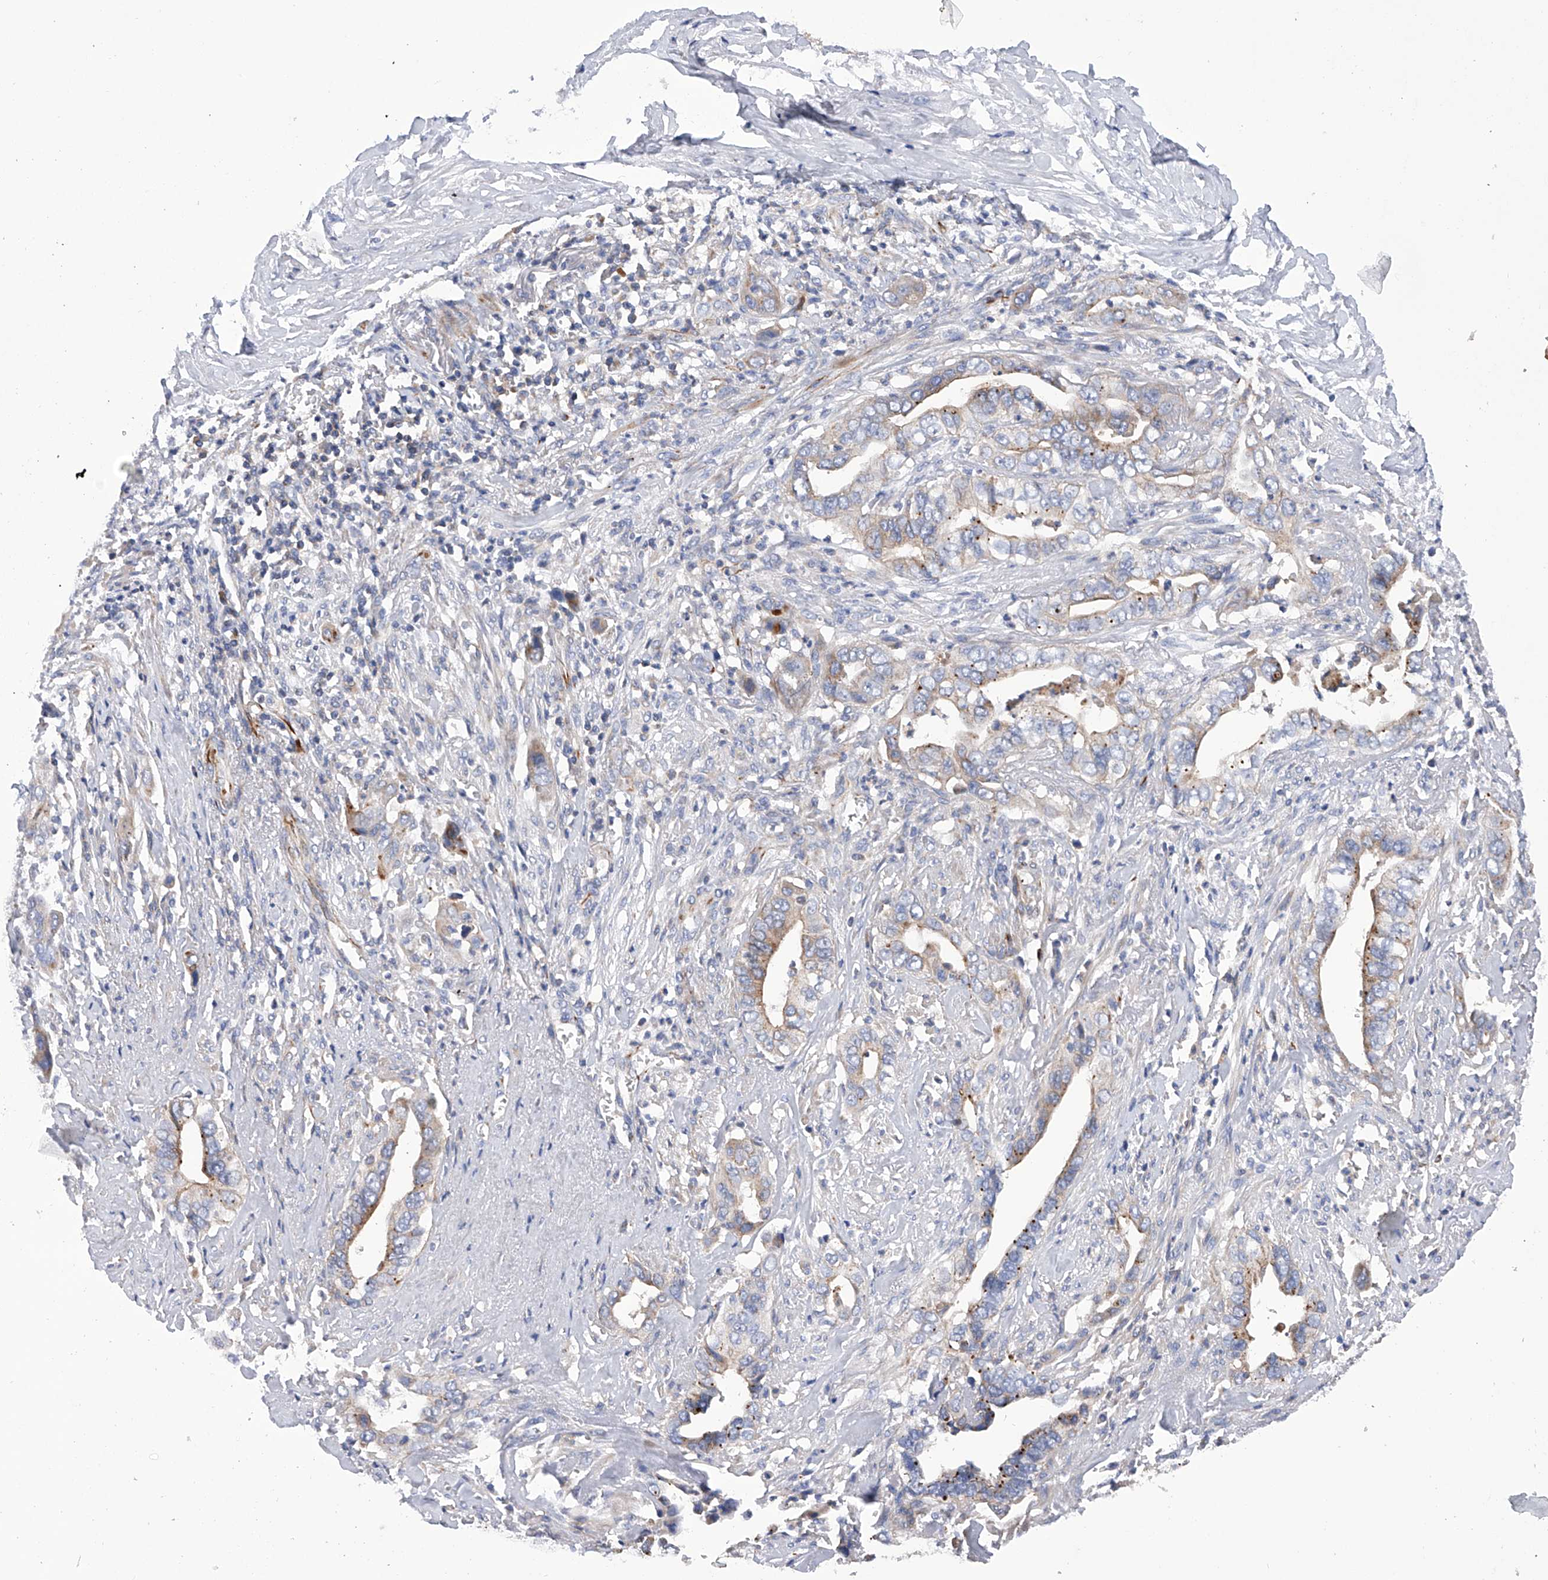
{"staining": {"intensity": "weak", "quantity": ">75%", "location": "cytoplasmic/membranous"}, "tissue": "liver cancer", "cell_type": "Tumor cells", "image_type": "cancer", "snomed": [{"axis": "morphology", "description": "Cholangiocarcinoma"}, {"axis": "topography", "description": "Liver"}], "caption": "Immunohistochemical staining of human cholangiocarcinoma (liver) shows low levels of weak cytoplasmic/membranous protein expression in about >75% of tumor cells. The staining is performed using DAB brown chromogen to label protein expression. The nuclei are counter-stained blue using hematoxylin.", "gene": "MLYCD", "patient": {"sex": "female", "age": 79}}